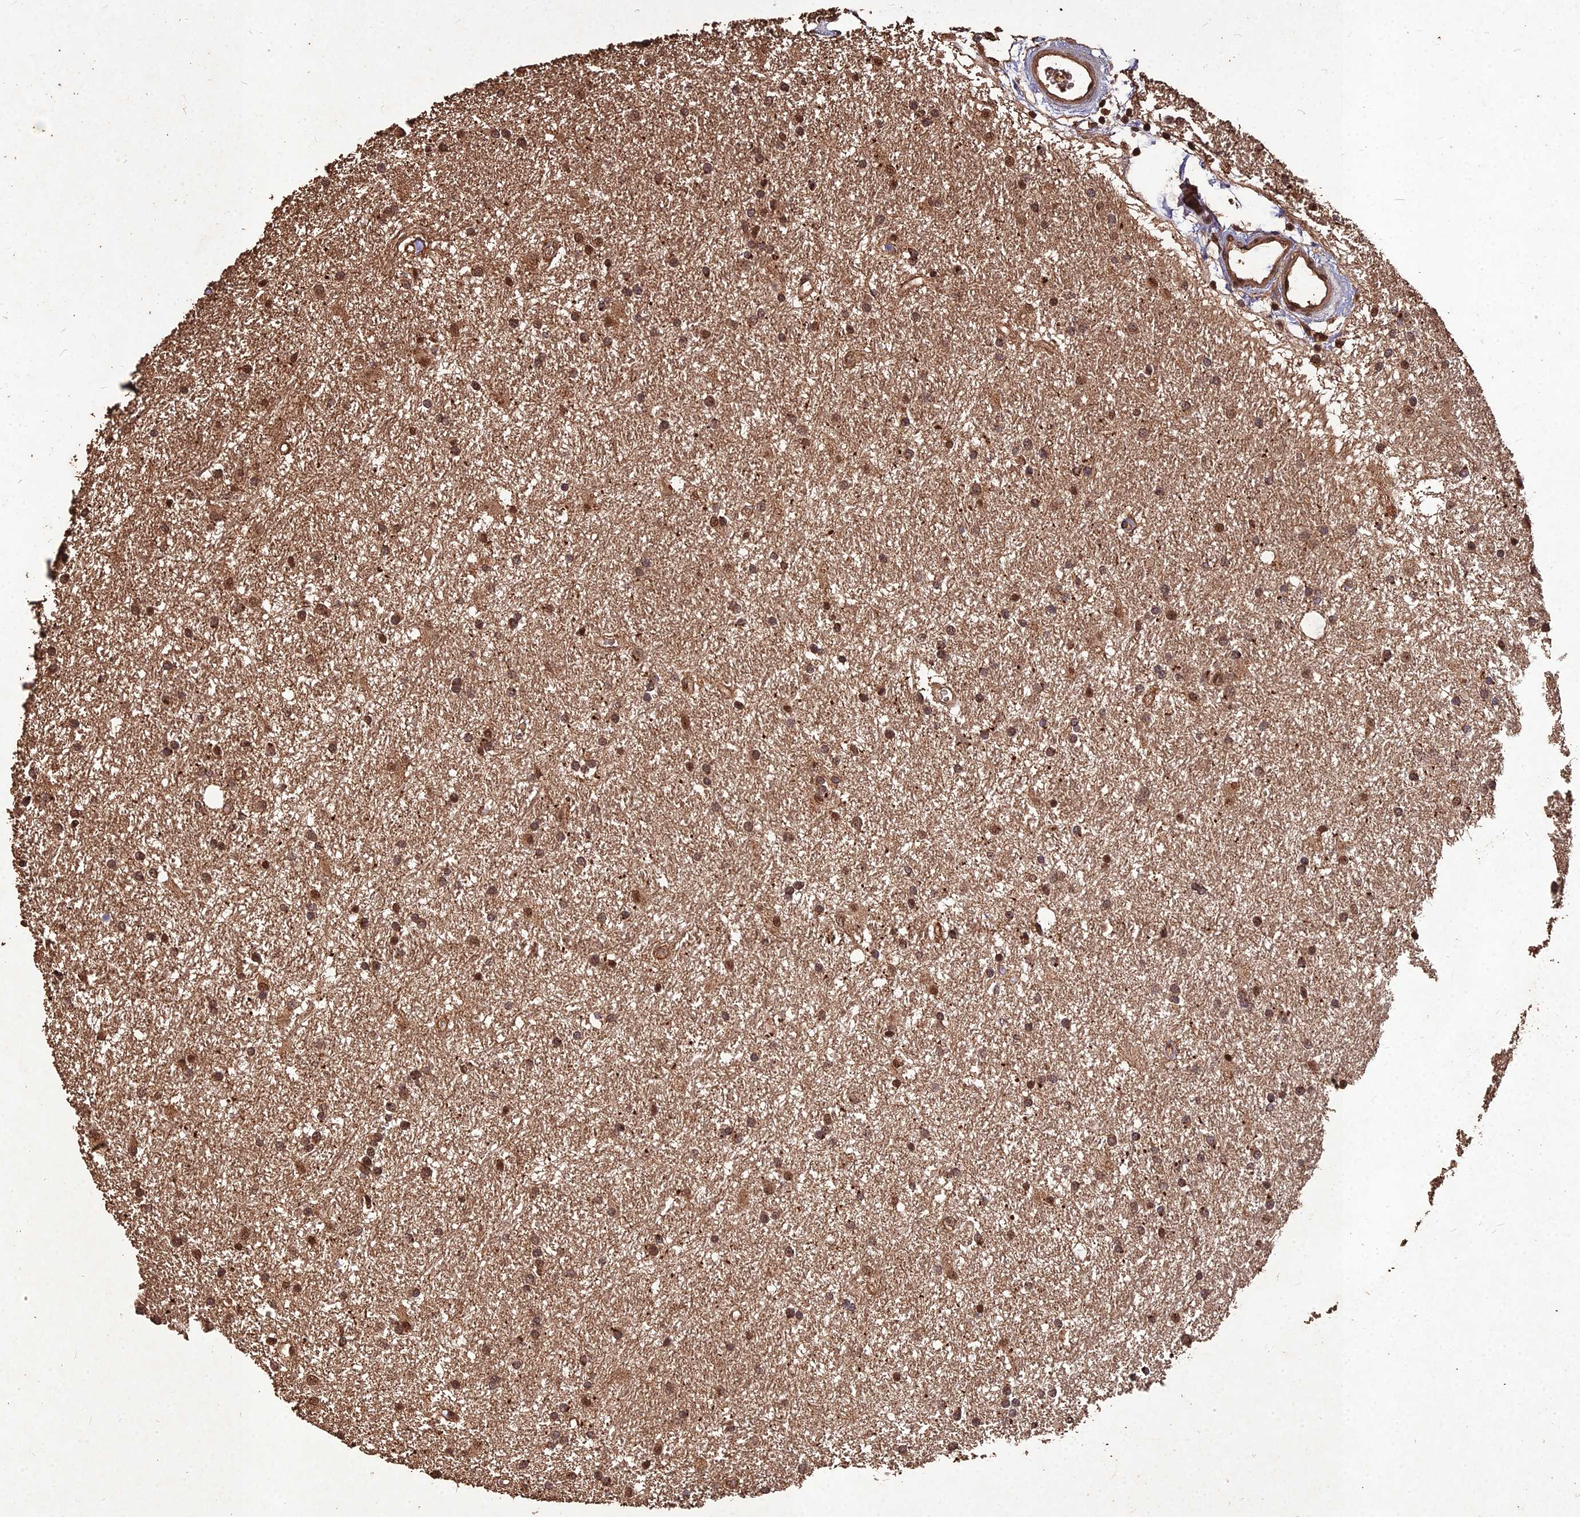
{"staining": {"intensity": "moderate", "quantity": ">75%", "location": "cytoplasmic/membranous,nuclear"}, "tissue": "glioma", "cell_type": "Tumor cells", "image_type": "cancer", "snomed": [{"axis": "morphology", "description": "Glioma, malignant, High grade"}, {"axis": "topography", "description": "Brain"}], "caption": "DAB (3,3'-diaminobenzidine) immunohistochemical staining of human glioma shows moderate cytoplasmic/membranous and nuclear protein positivity in approximately >75% of tumor cells.", "gene": "SYMPK", "patient": {"sex": "male", "age": 77}}